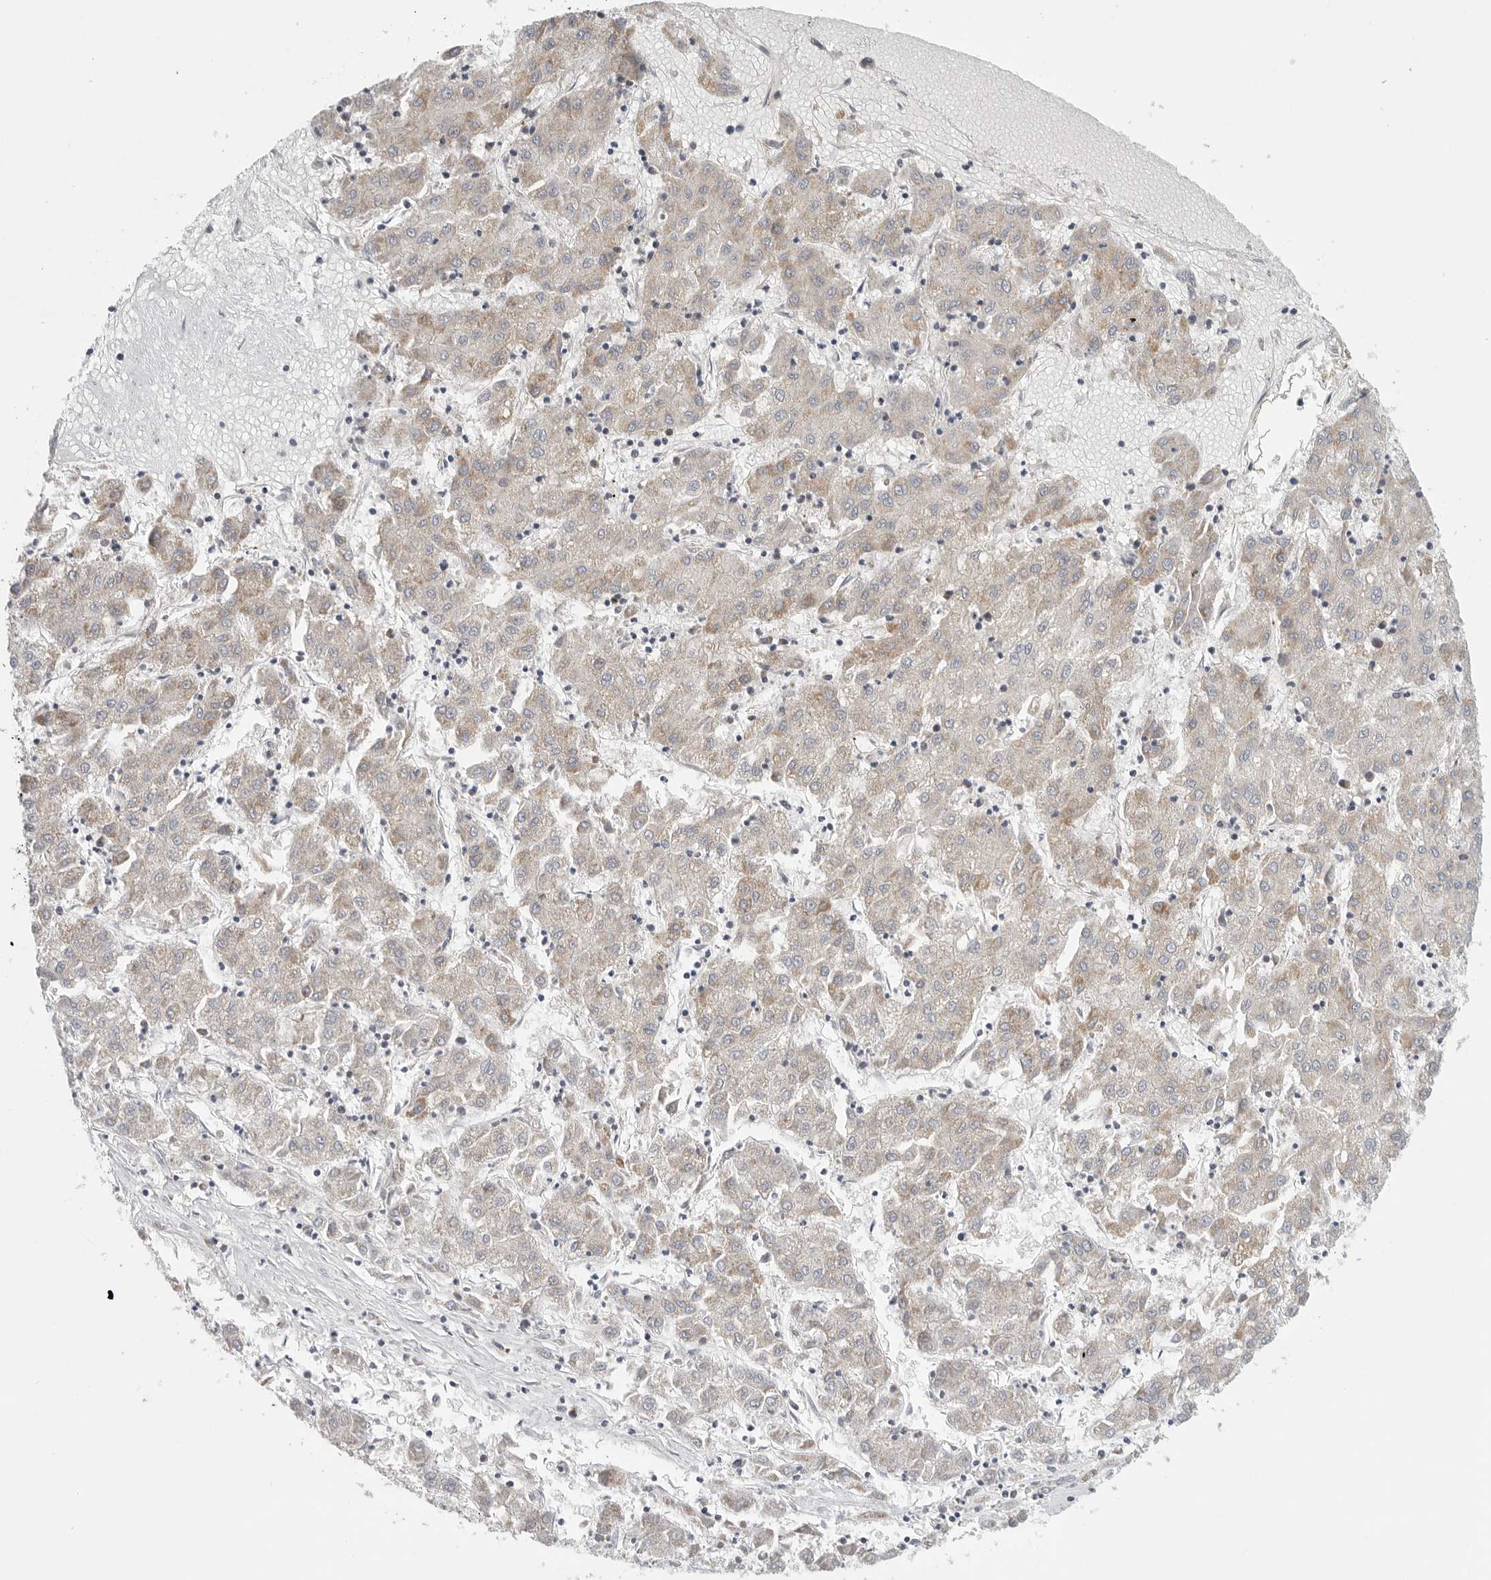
{"staining": {"intensity": "weak", "quantity": "<25%", "location": "cytoplasmic/membranous"}, "tissue": "liver cancer", "cell_type": "Tumor cells", "image_type": "cancer", "snomed": [{"axis": "morphology", "description": "Carcinoma, Hepatocellular, NOS"}, {"axis": "topography", "description": "Liver"}], "caption": "The micrograph exhibits no significant staining in tumor cells of liver cancer.", "gene": "FKBP8", "patient": {"sex": "male", "age": 72}}